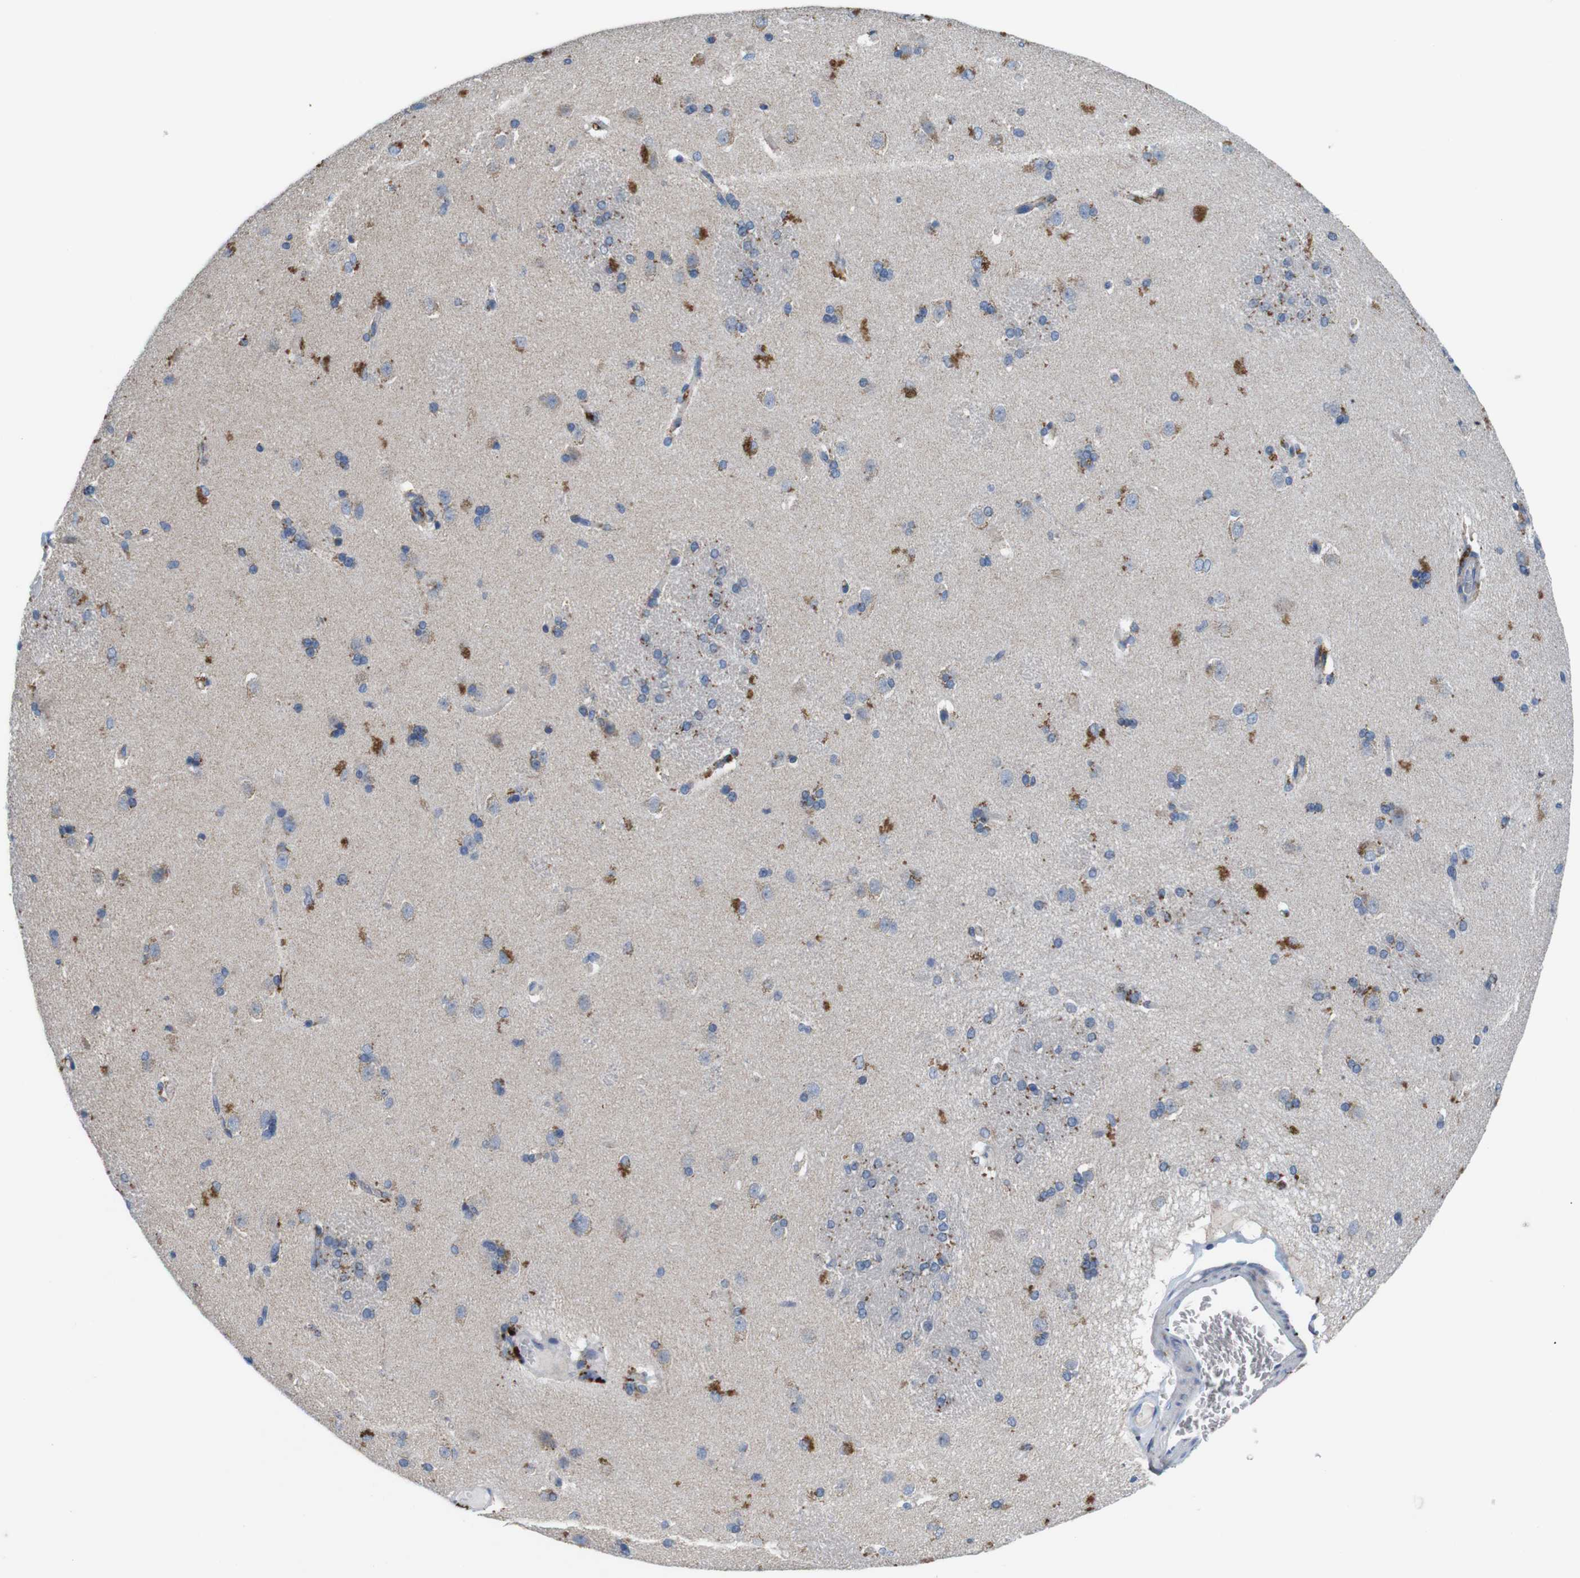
{"staining": {"intensity": "moderate", "quantity": "25%-75%", "location": "cytoplasmic/membranous"}, "tissue": "caudate", "cell_type": "Glial cells", "image_type": "normal", "snomed": [{"axis": "morphology", "description": "Normal tissue, NOS"}, {"axis": "topography", "description": "Lateral ventricle wall"}], "caption": "A medium amount of moderate cytoplasmic/membranous staining is identified in approximately 25%-75% of glial cells in benign caudate. (Brightfield microscopy of DAB IHC at high magnification).", "gene": "F2RL1", "patient": {"sex": "female", "age": 19}}